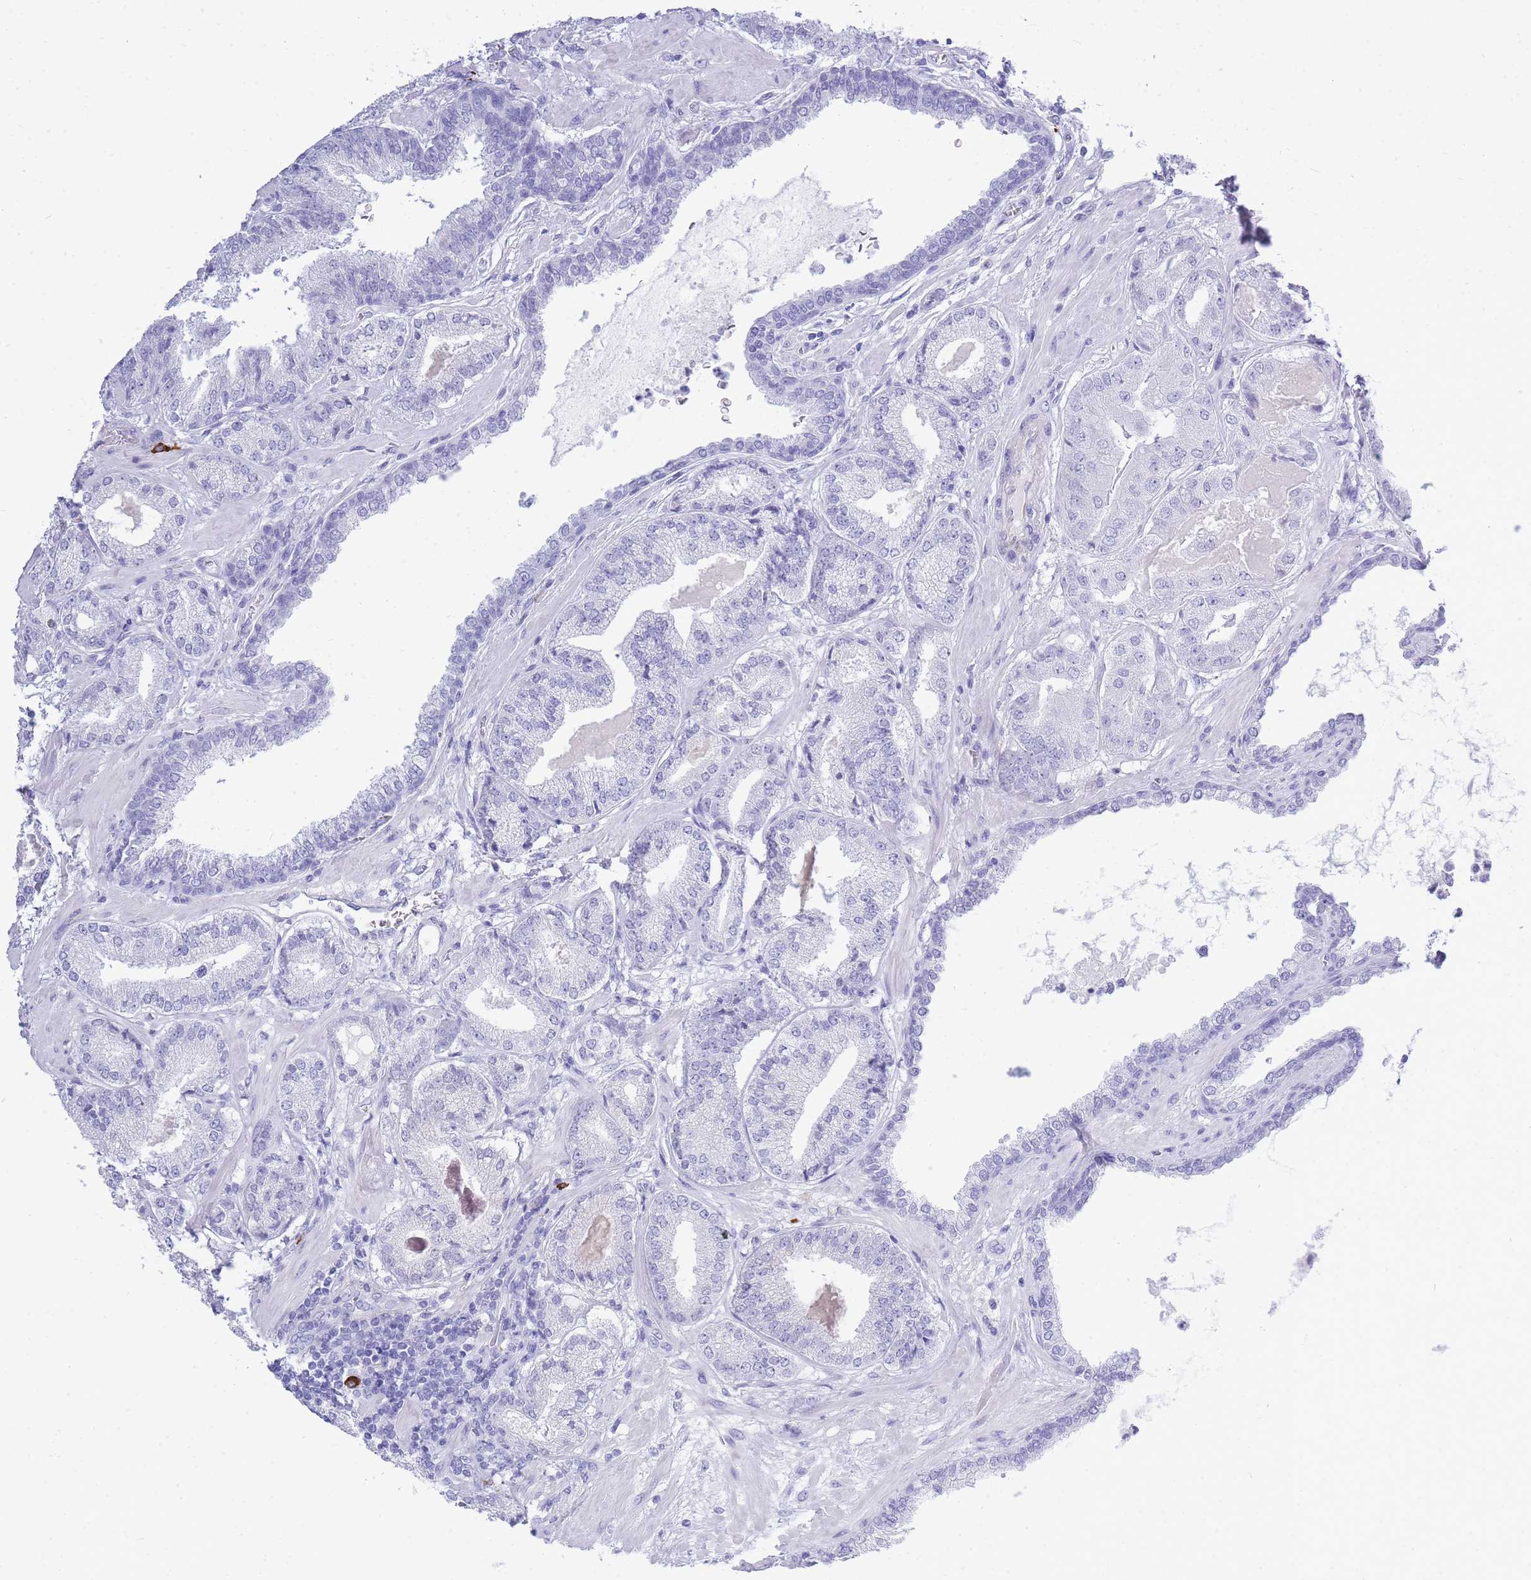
{"staining": {"intensity": "negative", "quantity": "none", "location": "none"}, "tissue": "prostate cancer", "cell_type": "Tumor cells", "image_type": "cancer", "snomed": [{"axis": "morphology", "description": "Adenocarcinoma, High grade"}, {"axis": "topography", "description": "Prostate"}], "caption": "Tumor cells show no significant staining in prostate adenocarcinoma (high-grade). (DAB IHC, high magnification).", "gene": "ZFP62", "patient": {"sex": "male", "age": 63}}